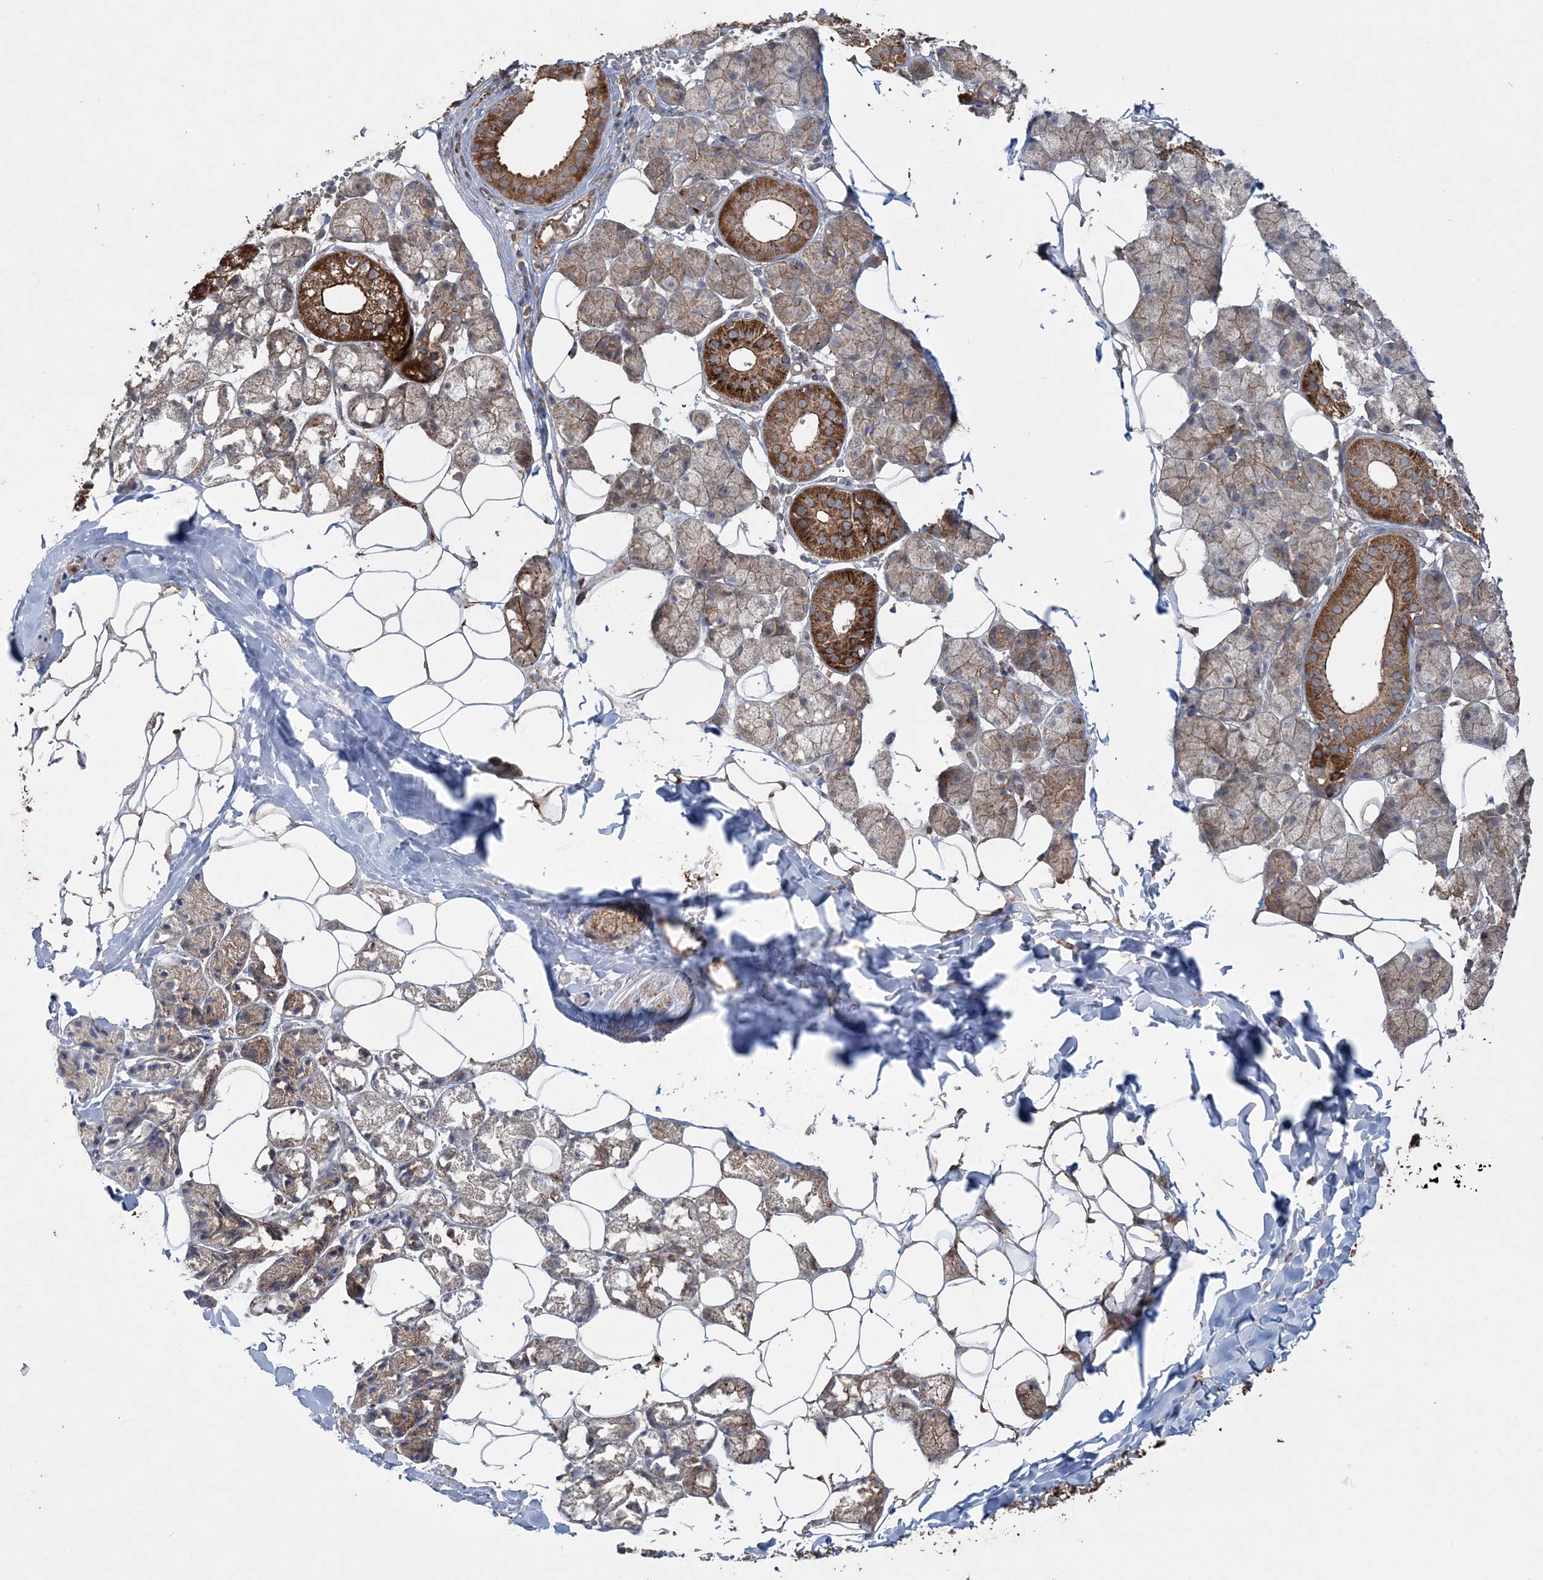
{"staining": {"intensity": "strong", "quantity": ">75%", "location": "cytoplasmic/membranous"}, "tissue": "salivary gland", "cell_type": "Glandular cells", "image_type": "normal", "snomed": [{"axis": "morphology", "description": "Normal tissue, NOS"}, {"axis": "topography", "description": "Salivary gland"}], "caption": "An immunohistochemistry histopathology image of benign tissue is shown. Protein staining in brown highlights strong cytoplasmic/membranous positivity in salivary gland within glandular cells.", "gene": "TTC7A", "patient": {"sex": "female", "age": 33}}